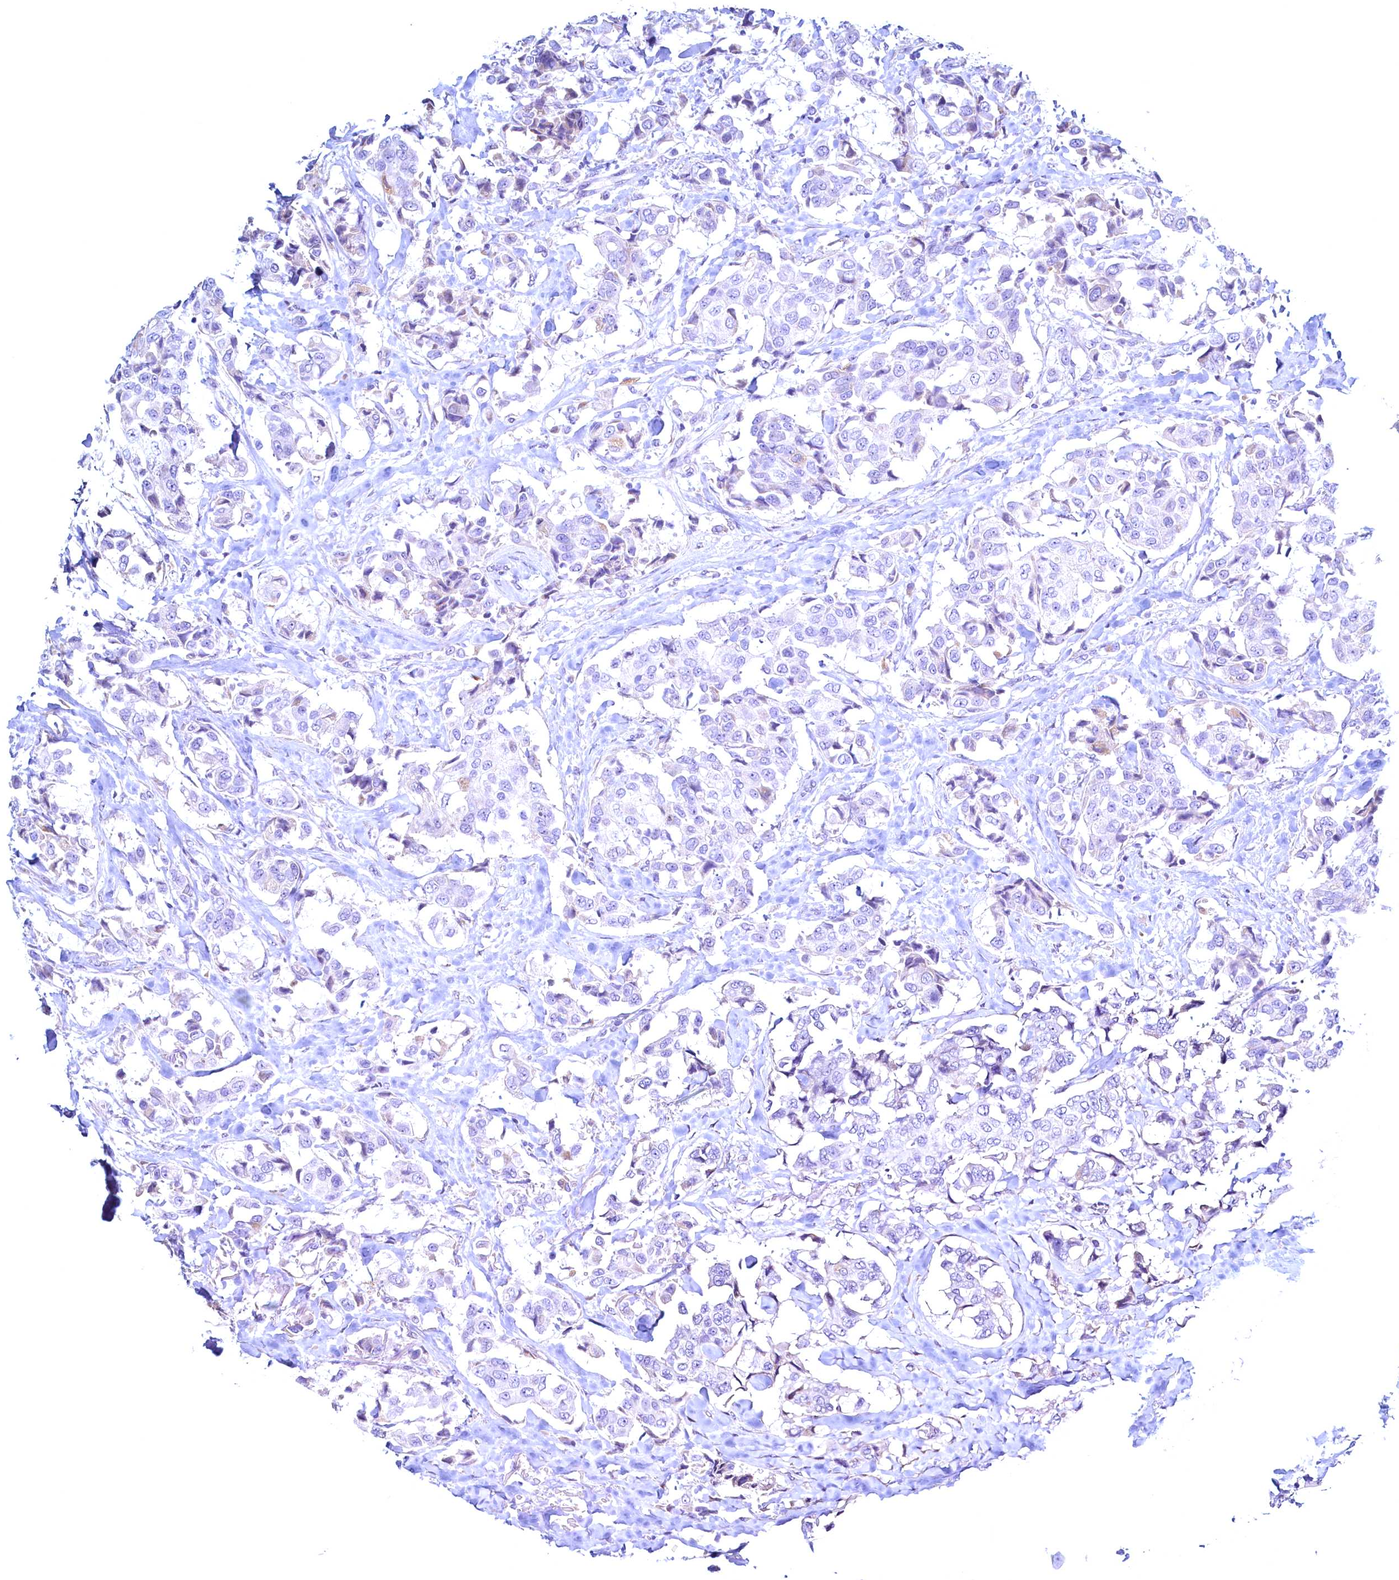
{"staining": {"intensity": "negative", "quantity": "none", "location": "none"}, "tissue": "breast cancer", "cell_type": "Tumor cells", "image_type": "cancer", "snomed": [{"axis": "morphology", "description": "Duct carcinoma"}, {"axis": "topography", "description": "Breast"}], "caption": "Tumor cells show no significant staining in intraductal carcinoma (breast). (Immunohistochemistry, brightfield microscopy, high magnification).", "gene": "MAP1LC3A", "patient": {"sex": "female", "age": 80}}